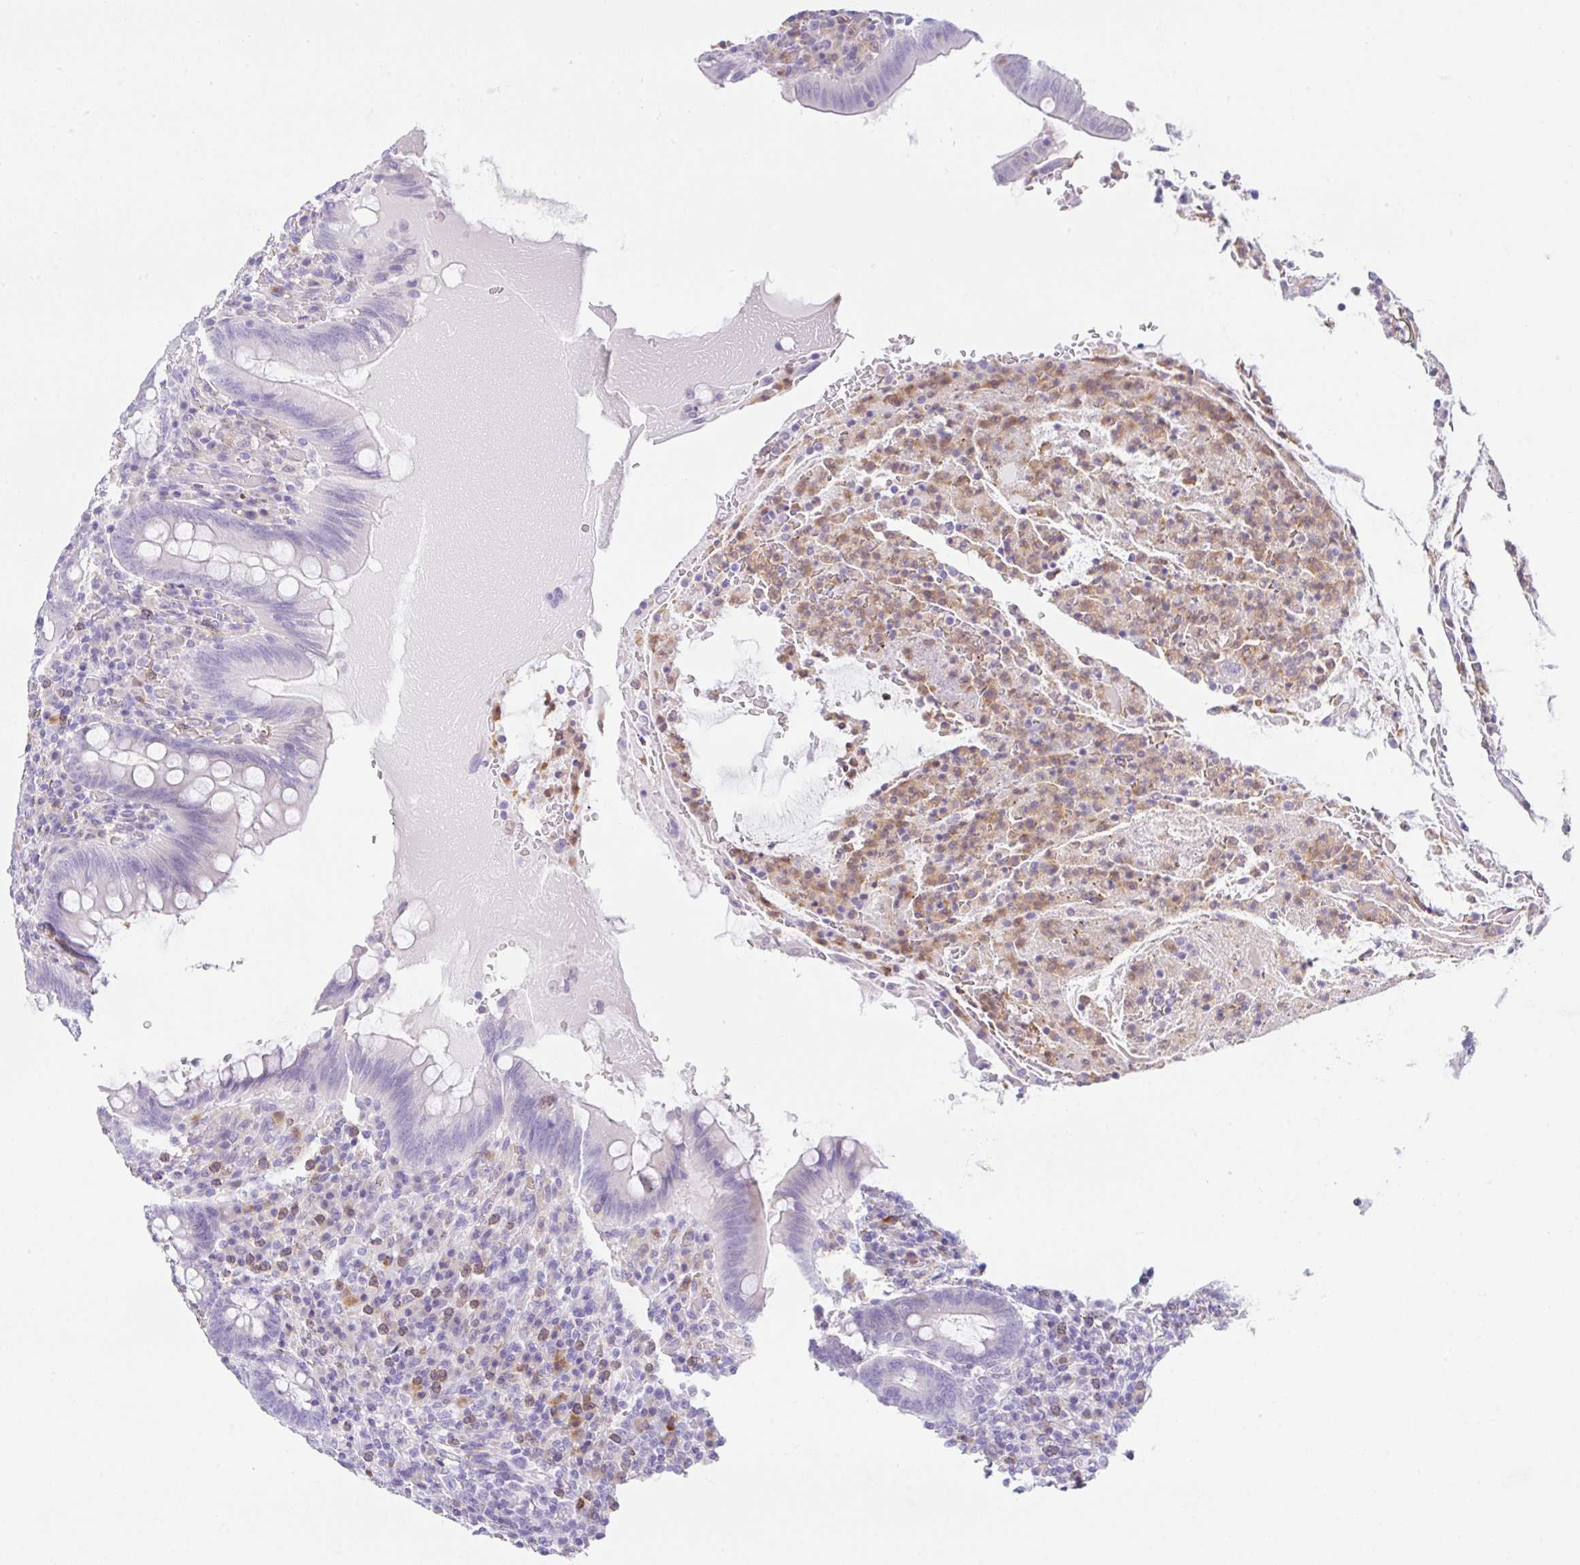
{"staining": {"intensity": "negative", "quantity": "none", "location": "none"}, "tissue": "appendix", "cell_type": "Glandular cells", "image_type": "normal", "snomed": [{"axis": "morphology", "description": "Normal tissue, NOS"}, {"axis": "topography", "description": "Appendix"}], "caption": "Immunohistochemistry histopathology image of benign appendix: appendix stained with DAB (3,3'-diaminobenzidine) exhibits no significant protein staining in glandular cells. Brightfield microscopy of immunohistochemistry (IHC) stained with DAB (3,3'-diaminobenzidine) (brown) and hematoxylin (blue), captured at high magnification.", "gene": "NCF1", "patient": {"sex": "female", "age": 43}}